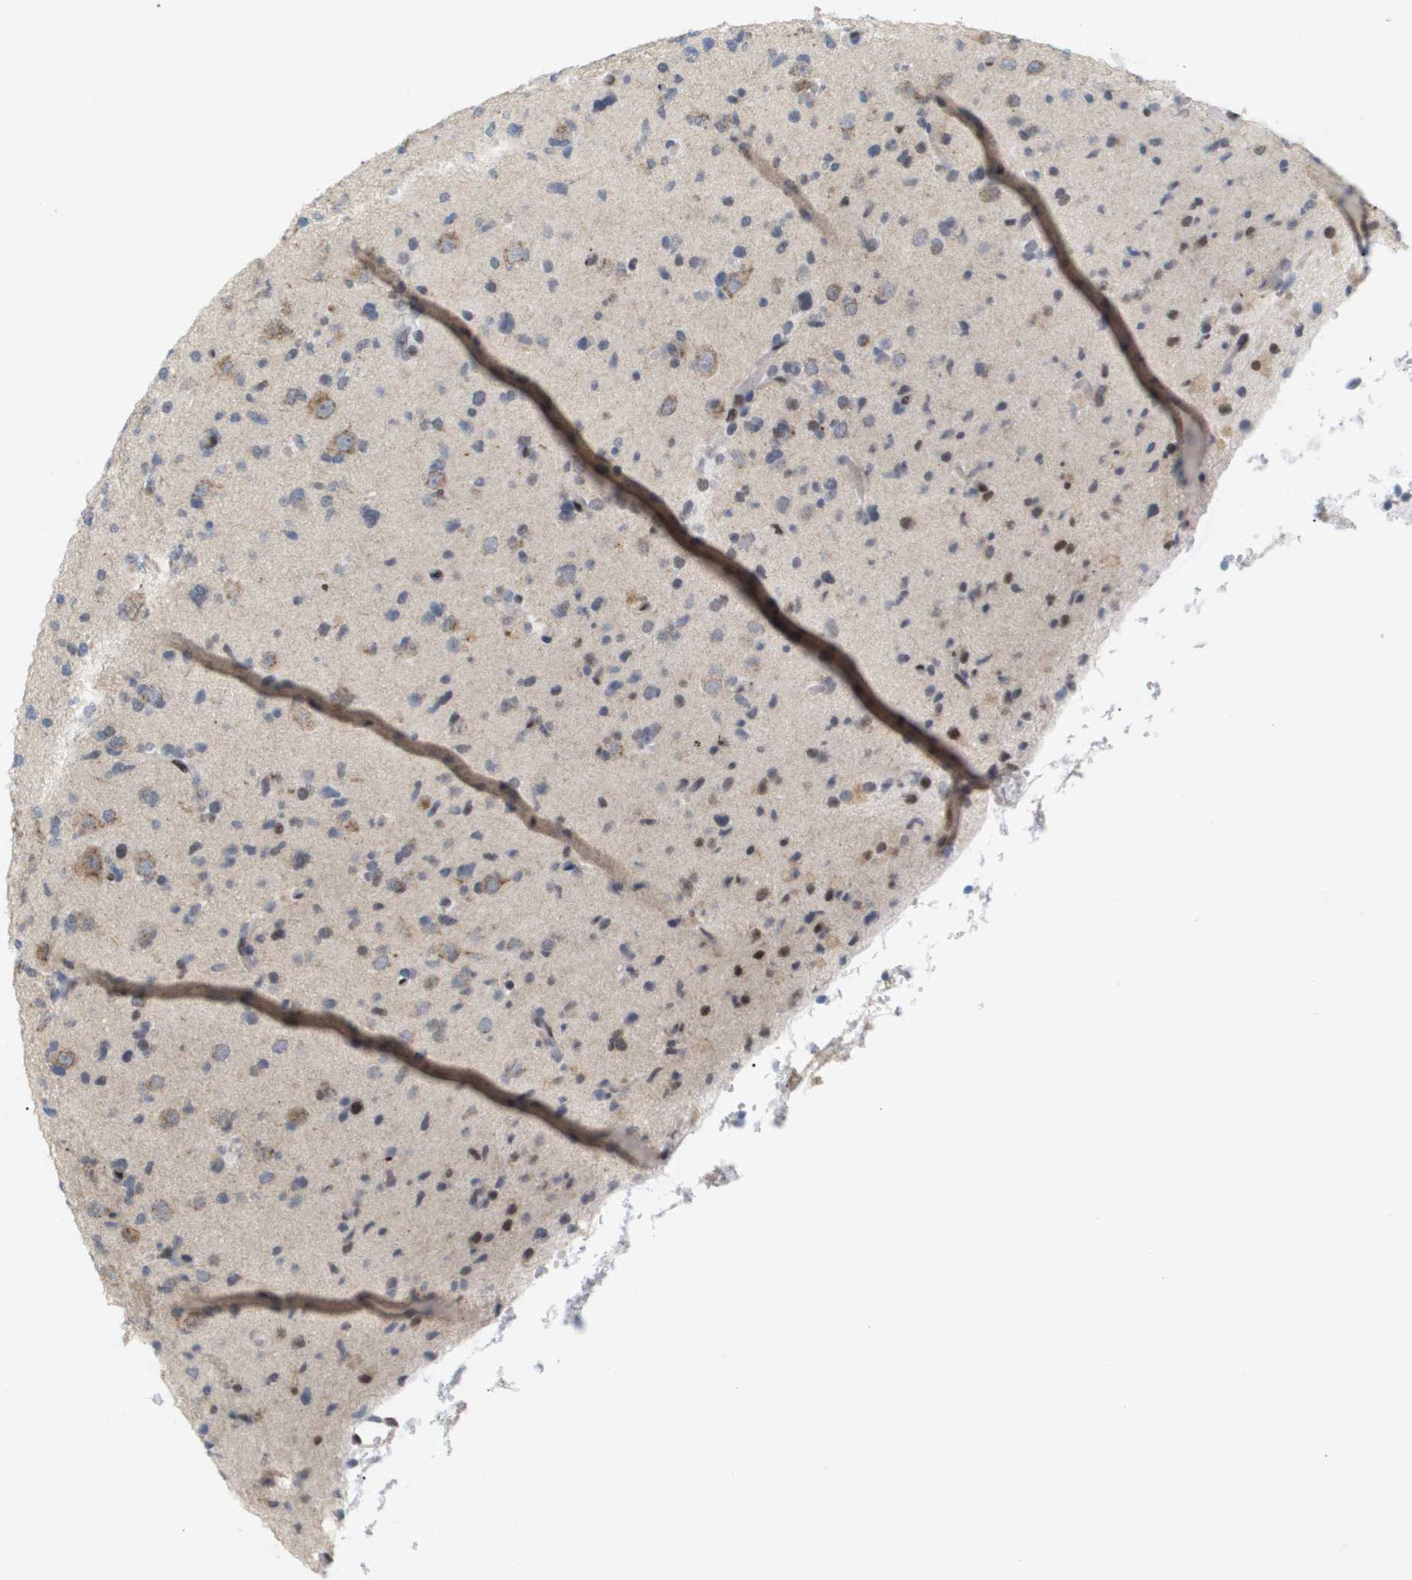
{"staining": {"intensity": "moderate", "quantity": "<25%", "location": "nuclear"}, "tissue": "glioma", "cell_type": "Tumor cells", "image_type": "cancer", "snomed": [{"axis": "morphology", "description": "Glioma, malignant, Low grade"}, {"axis": "topography", "description": "Brain"}], "caption": "Protein staining reveals moderate nuclear staining in about <25% of tumor cells in malignant glioma (low-grade).", "gene": "PPARD", "patient": {"sex": "female", "age": 22}}